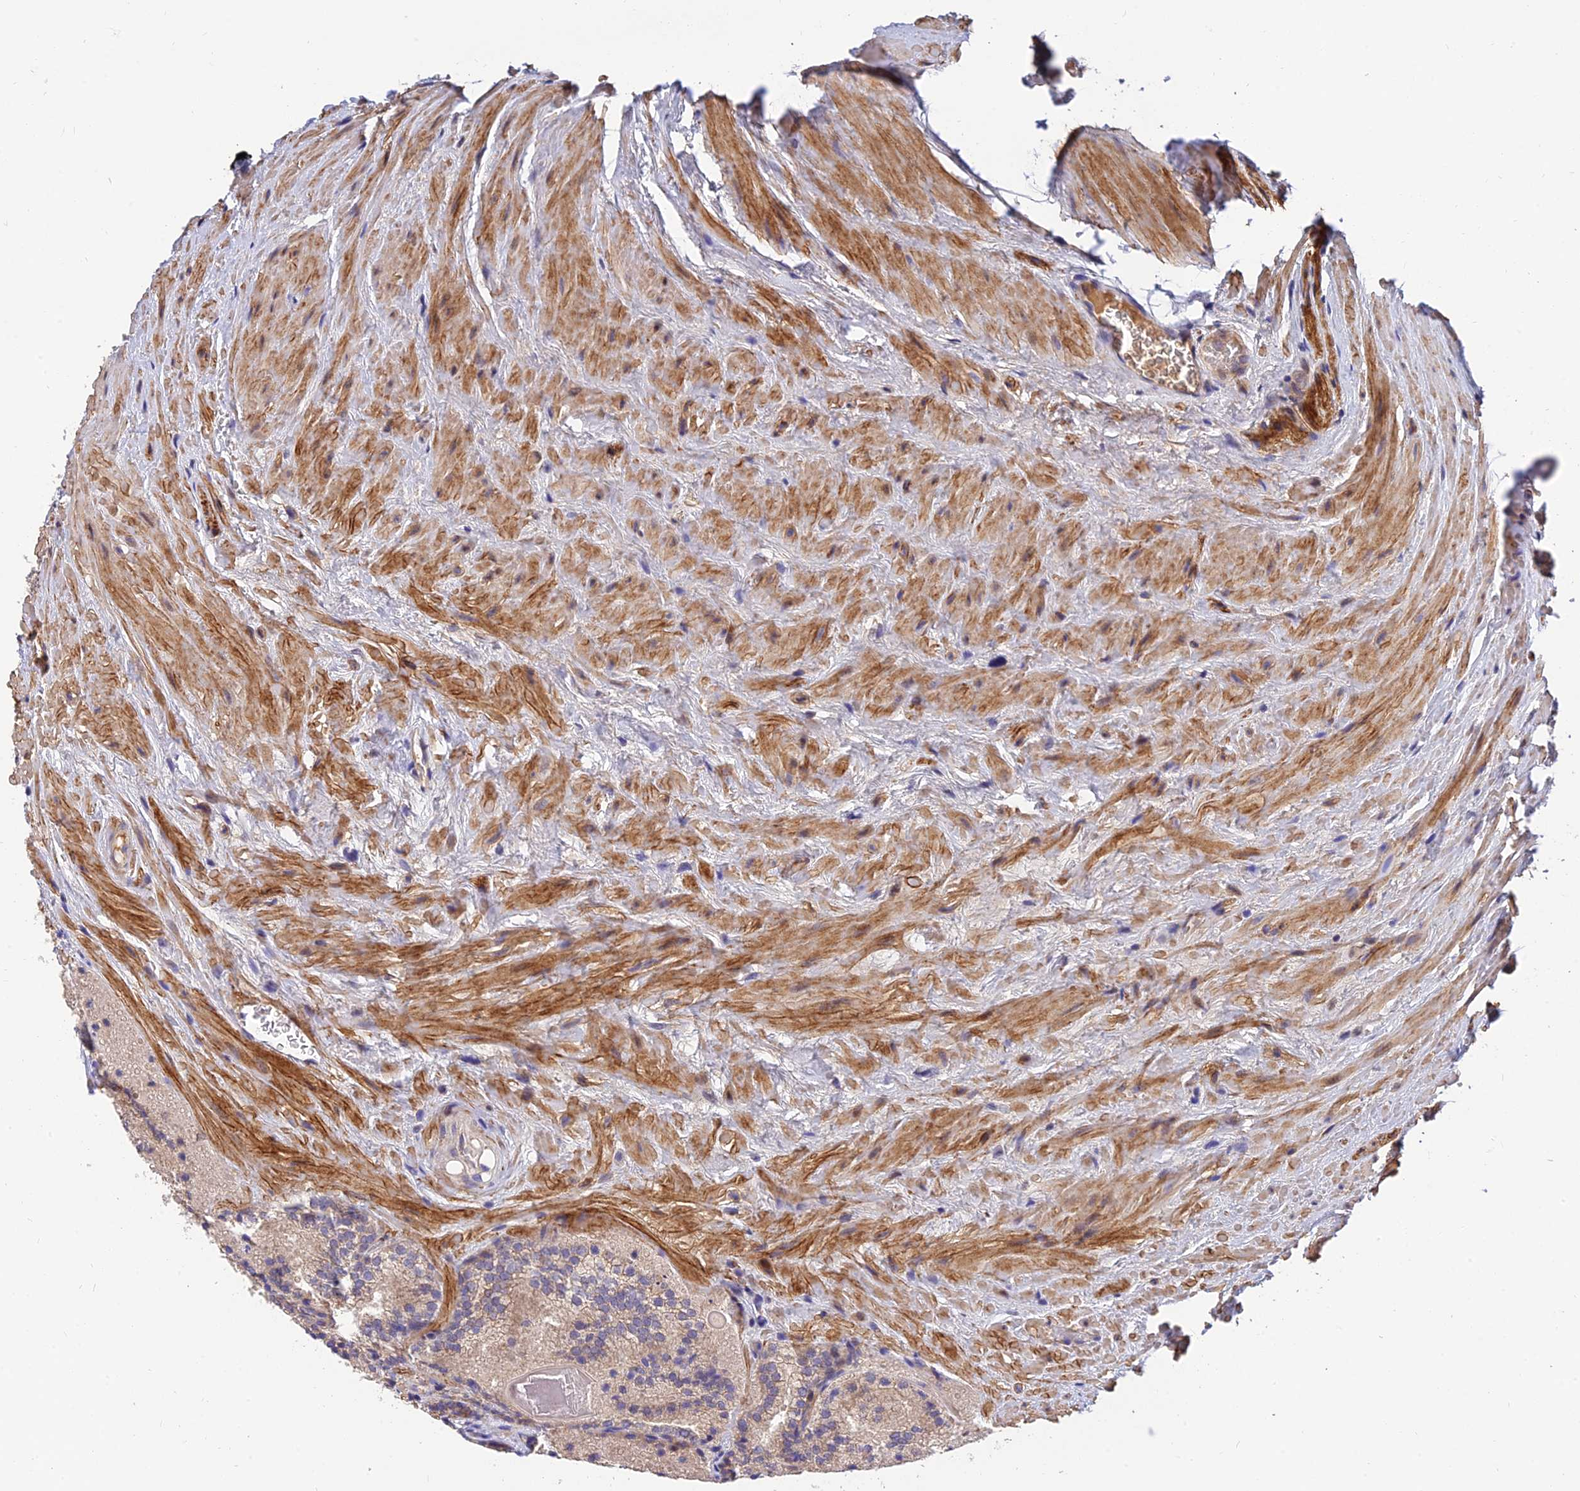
{"staining": {"intensity": "negative", "quantity": "none", "location": "none"}, "tissue": "prostate cancer", "cell_type": "Tumor cells", "image_type": "cancer", "snomed": [{"axis": "morphology", "description": "Adenocarcinoma, Low grade"}, {"axis": "topography", "description": "Prostate"}], "caption": "The micrograph shows no staining of tumor cells in prostate cancer (low-grade adenocarcinoma).", "gene": "MRPL35", "patient": {"sex": "male", "age": 74}}